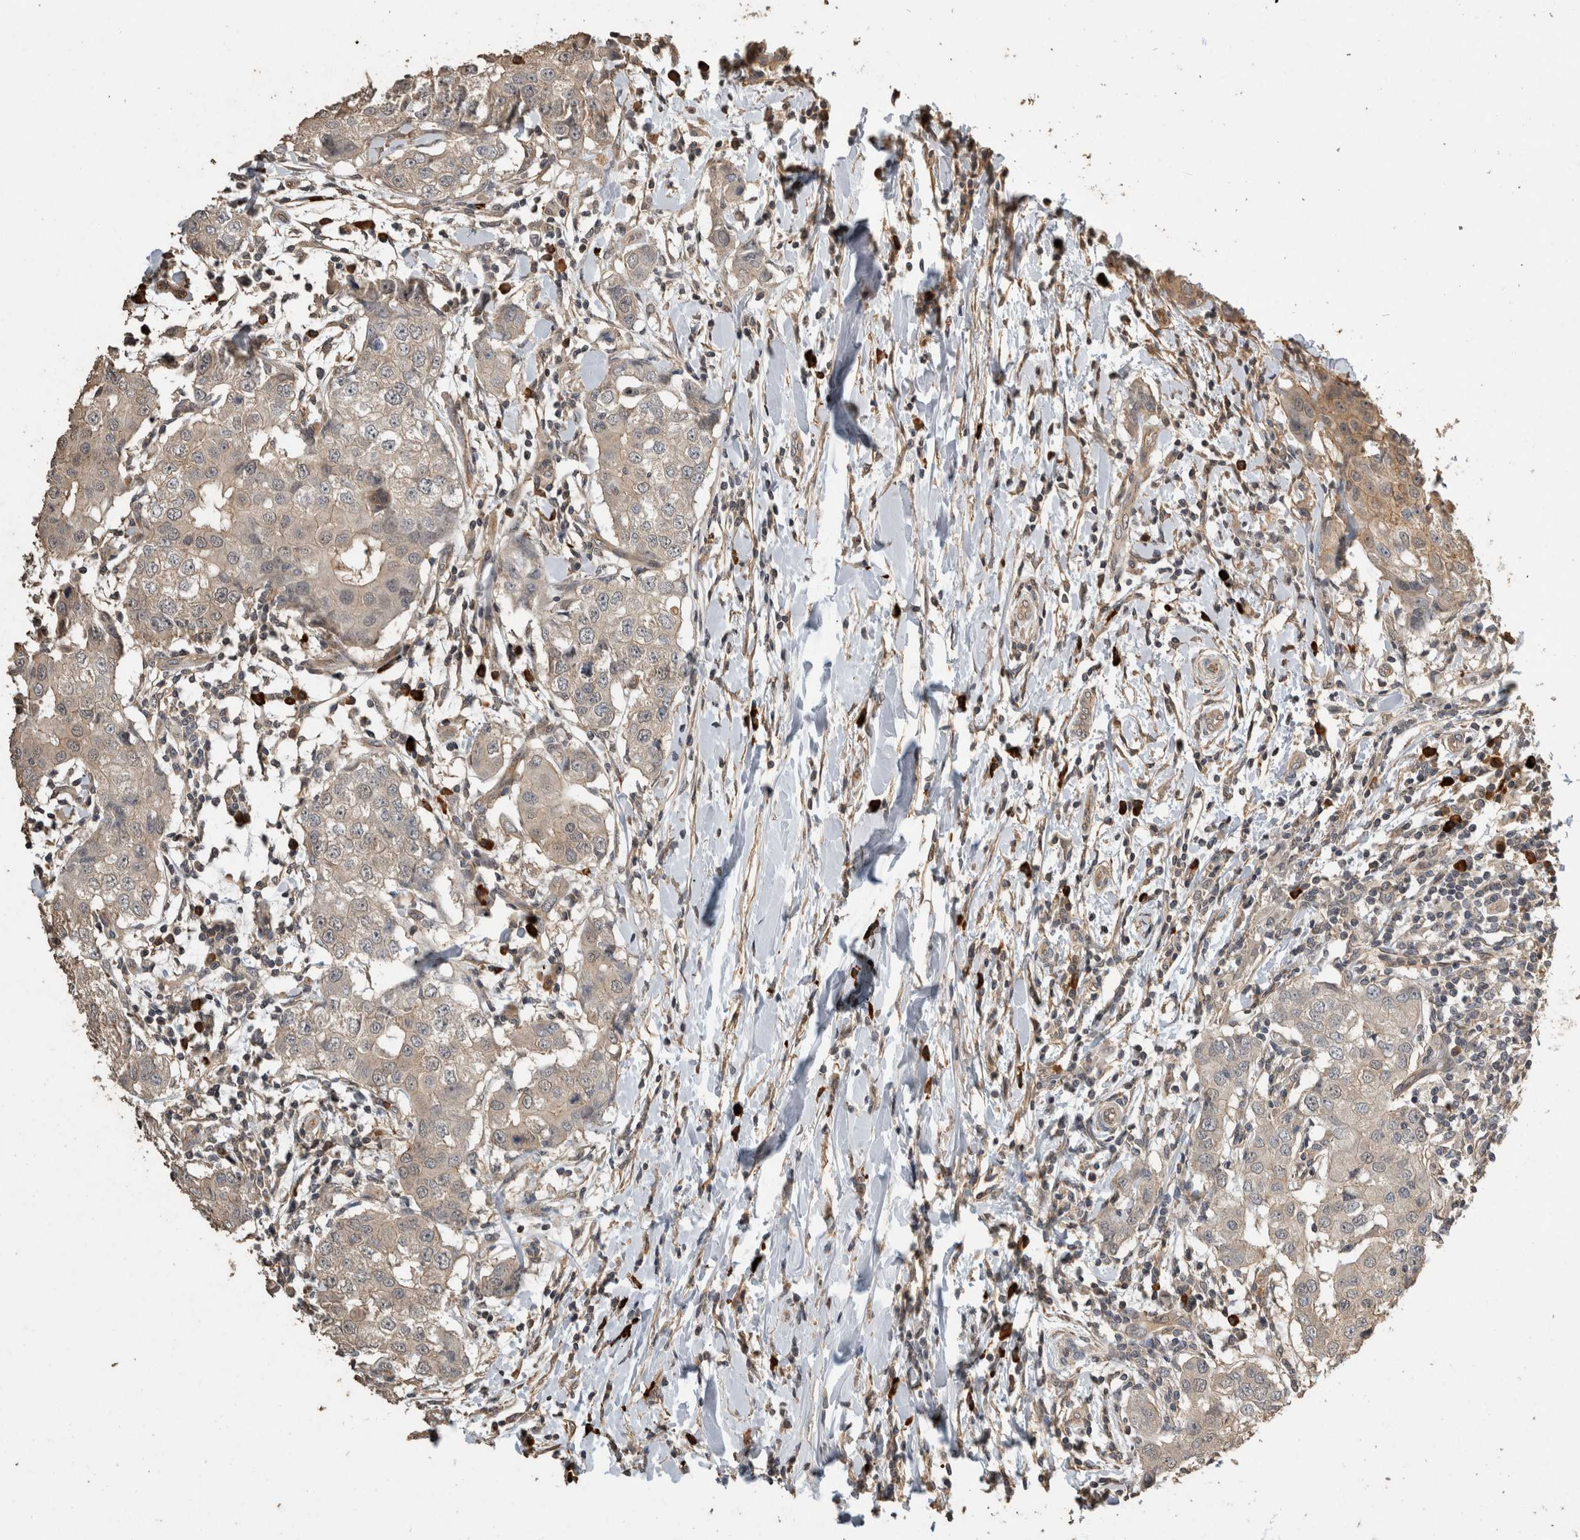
{"staining": {"intensity": "weak", "quantity": "25%-75%", "location": "cytoplasmic/membranous"}, "tissue": "breast cancer", "cell_type": "Tumor cells", "image_type": "cancer", "snomed": [{"axis": "morphology", "description": "Duct carcinoma"}, {"axis": "topography", "description": "Breast"}], "caption": "This photomicrograph demonstrates breast invasive ductal carcinoma stained with IHC to label a protein in brown. The cytoplasmic/membranous of tumor cells show weak positivity for the protein. Nuclei are counter-stained blue.", "gene": "RHPN1", "patient": {"sex": "female", "age": 27}}